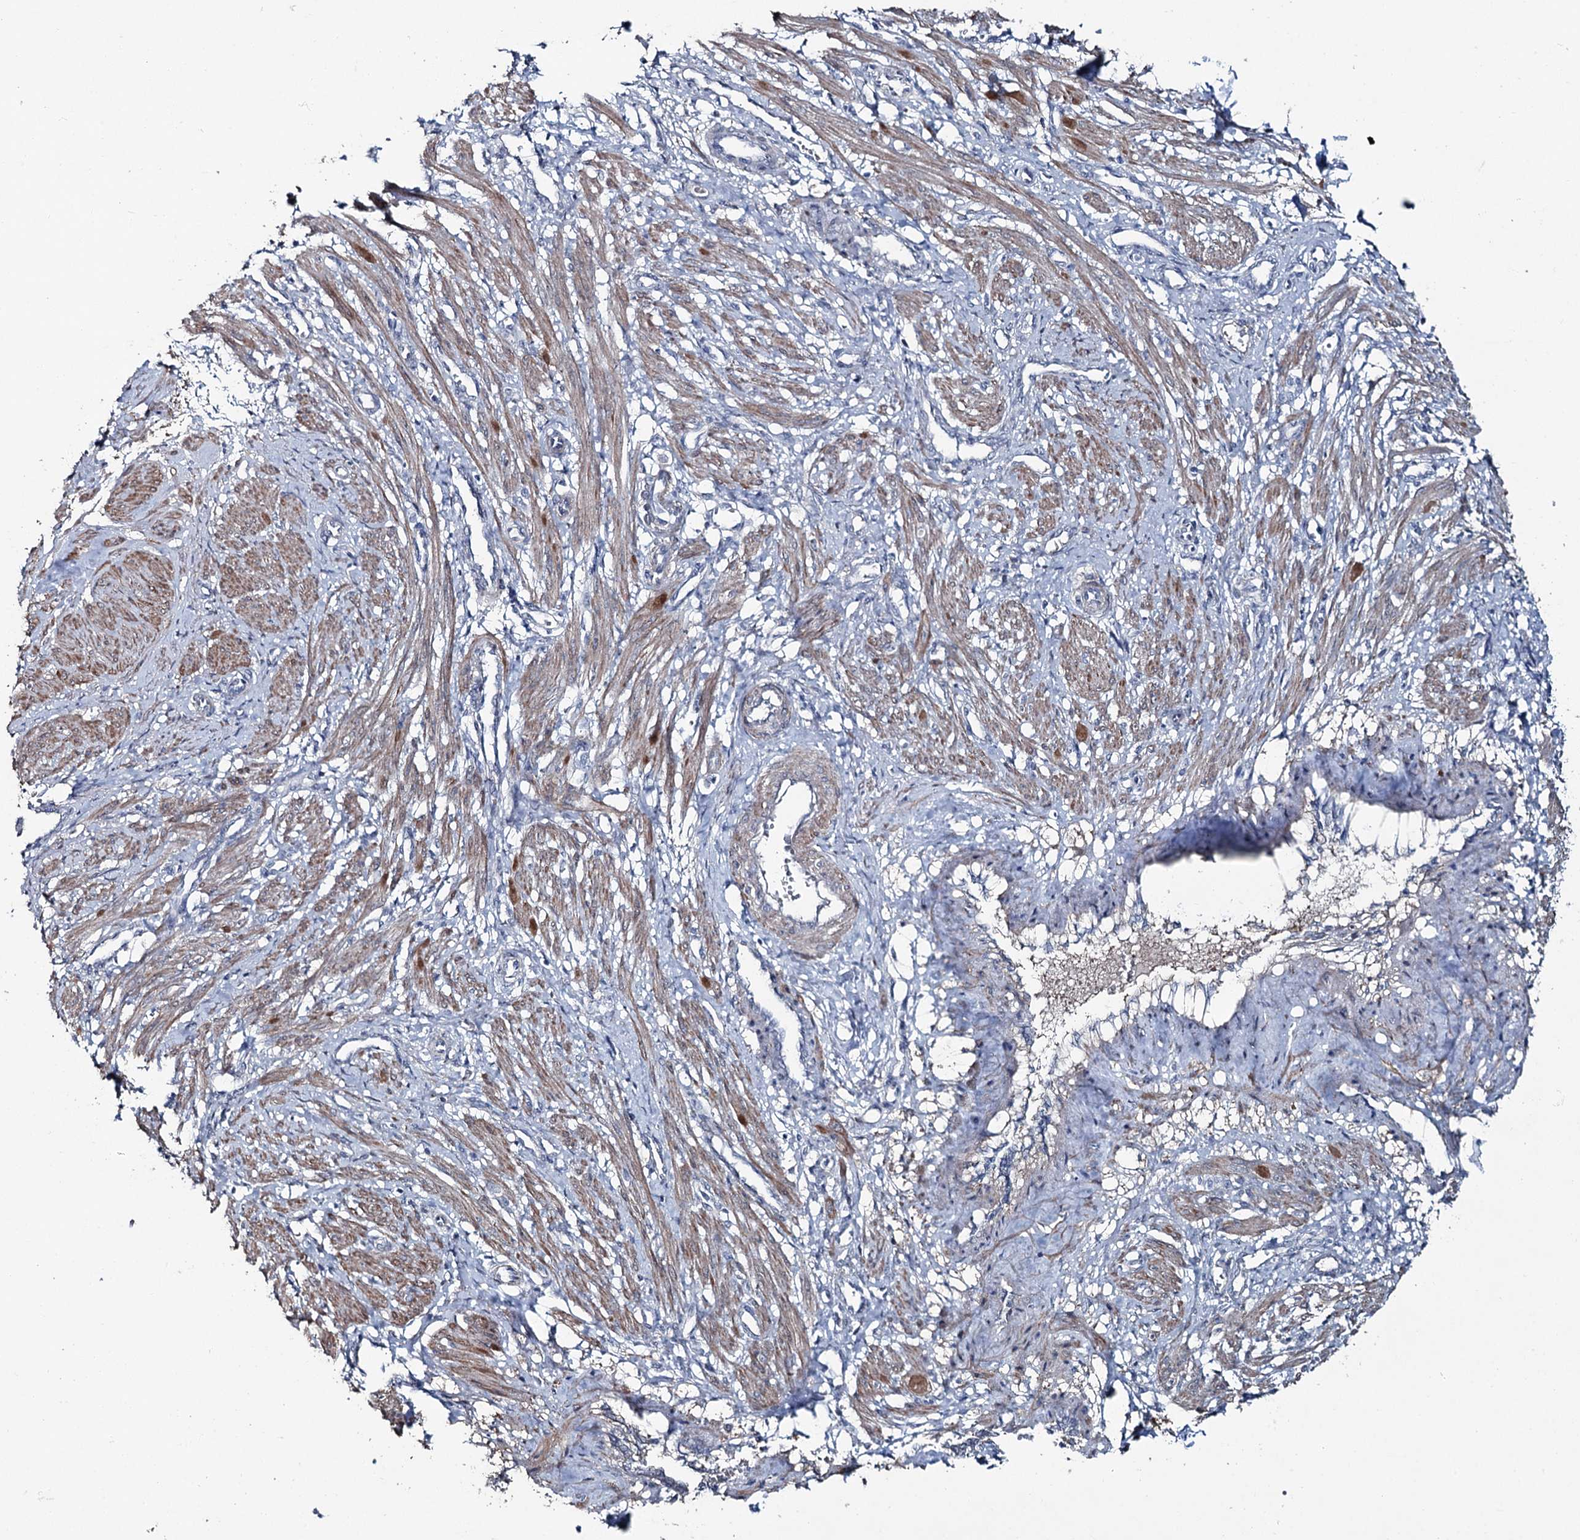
{"staining": {"intensity": "moderate", "quantity": ">75%", "location": "cytoplasmic/membranous"}, "tissue": "smooth muscle", "cell_type": "Smooth muscle cells", "image_type": "normal", "snomed": [{"axis": "morphology", "description": "Normal tissue, NOS"}, {"axis": "topography", "description": "Endometrium"}], "caption": "Protein staining by immunohistochemistry exhibits moderate cytoplasmic/membranous expression in approximately >75% of smooth muscle cells in benign smooth muscle.", "gene": "FAM120B", "patient": {"sex": "female", "age": 33}}